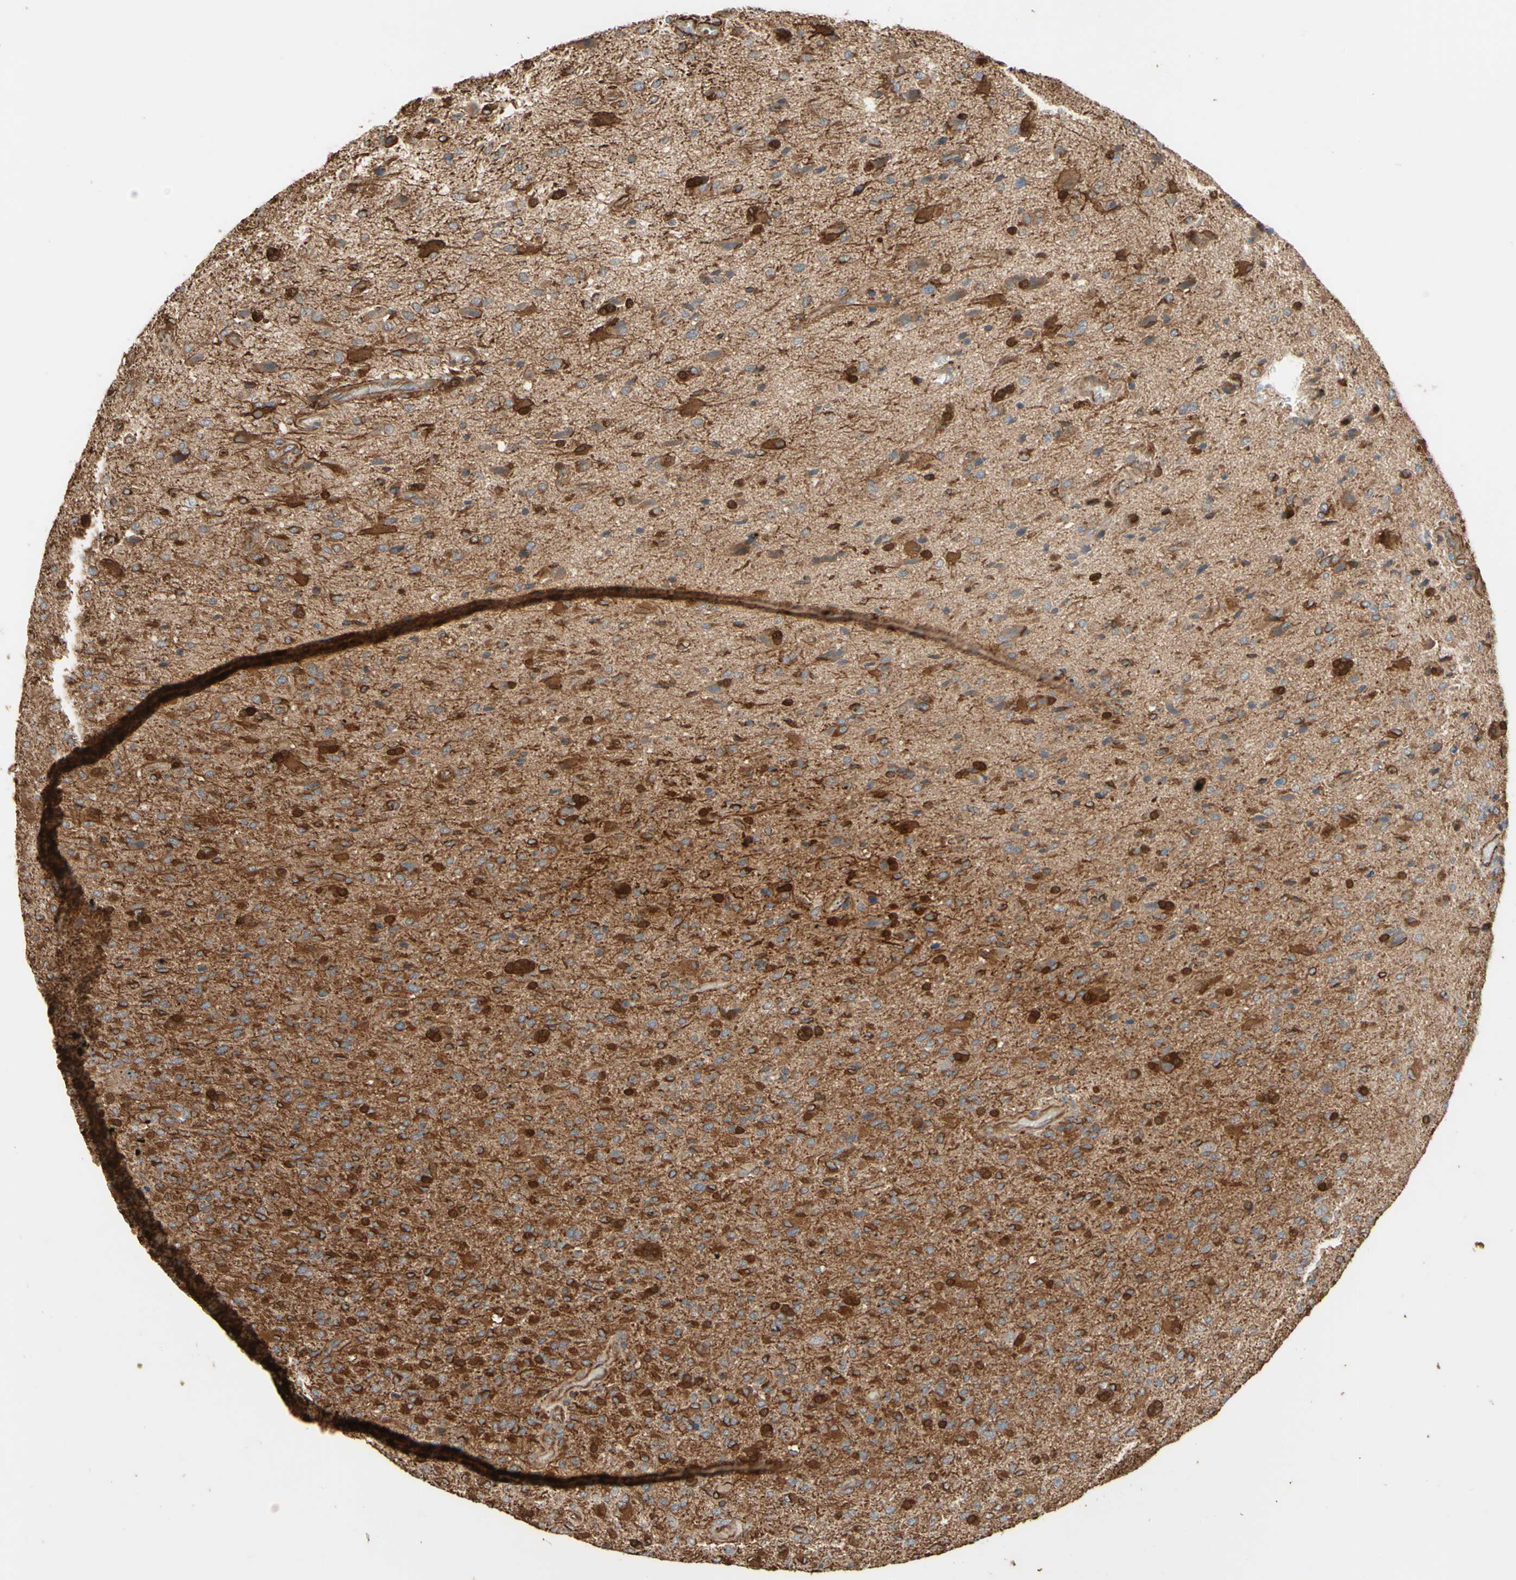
{"staining": {"intensity": "moderate", "quantity": "25%-75%", "location": "cytoplasmic/membranous"}, "tissue": "glioma", "cell_type": "Tumor cells", "image_type": "cancer", "snomed": [{"axis": "morphology", "description": "Glioma, malignant, High grade"}, {"axis": "topography", "description": "Brain"}], "caption": "Malignant glioma (high-grade) stained for a protein displays moderate cytoplasmic/membranous positivity in tumor cells. (DAB (3,3'-diaminobenzidine) IHC with brightfield microscopy, high magnification).", "gene": "TRAF2", "patient": {"sex": "male", "age": 71}}